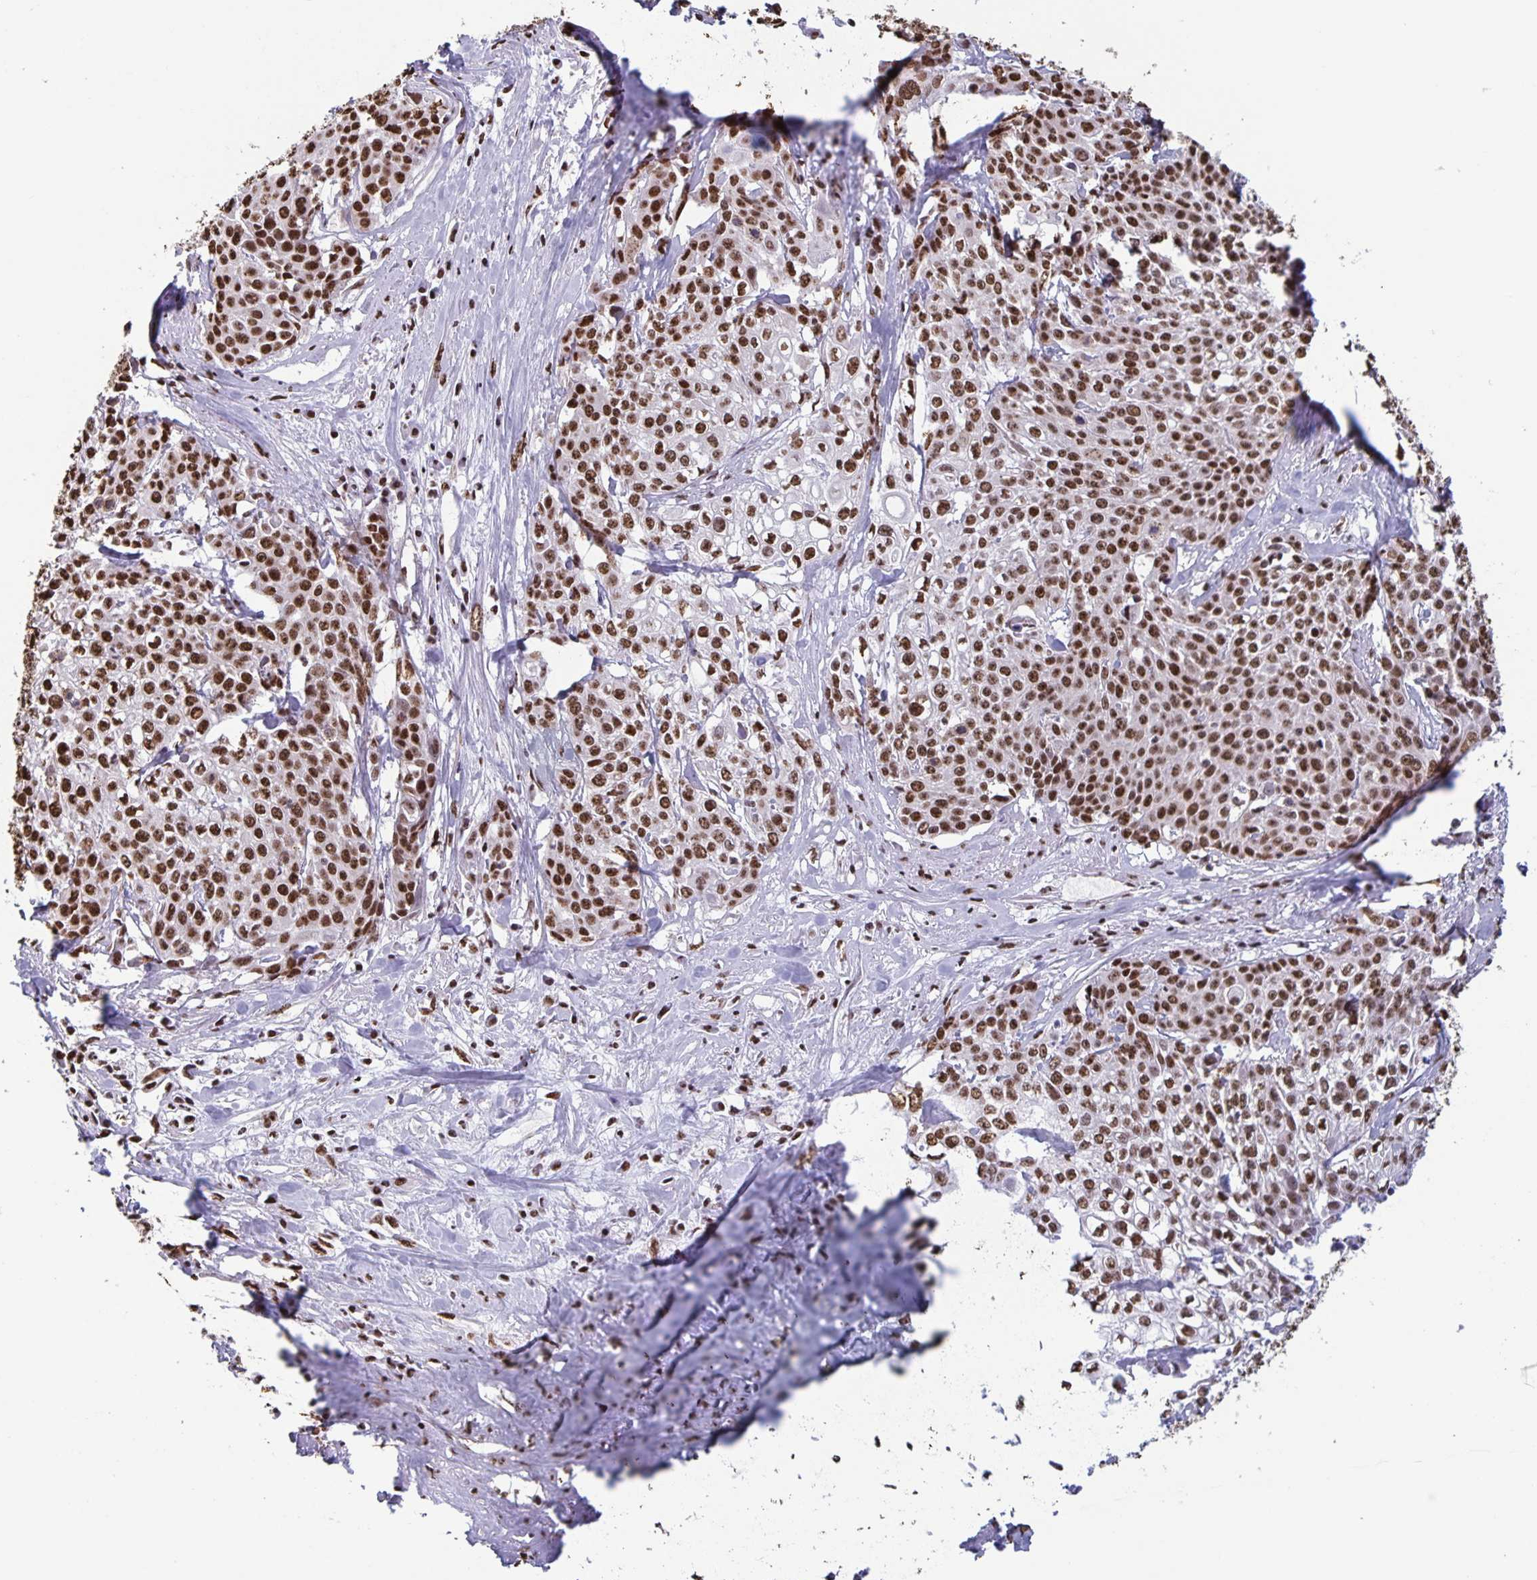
{"staining": {"intensity": "strong", "quantity": ">75%", "location": "nuclear"}, "tissue": "cervical cancer", "cell_type": "Tumor cells", "image_type": "cancer", "snomed": [{"axis": "morphology", "description": "Squamous cell carcinoma, NOS"}, {"axis": "topography", "description": "Cervix"}], "caption": "Brown immunohistochemical staining in squamous cell carcinoma (cervical) reveals strong nuclear positivity in about >75% of tumor cells.", "gene": "DUT", "patient": {"sex": "female", "age": 39}}